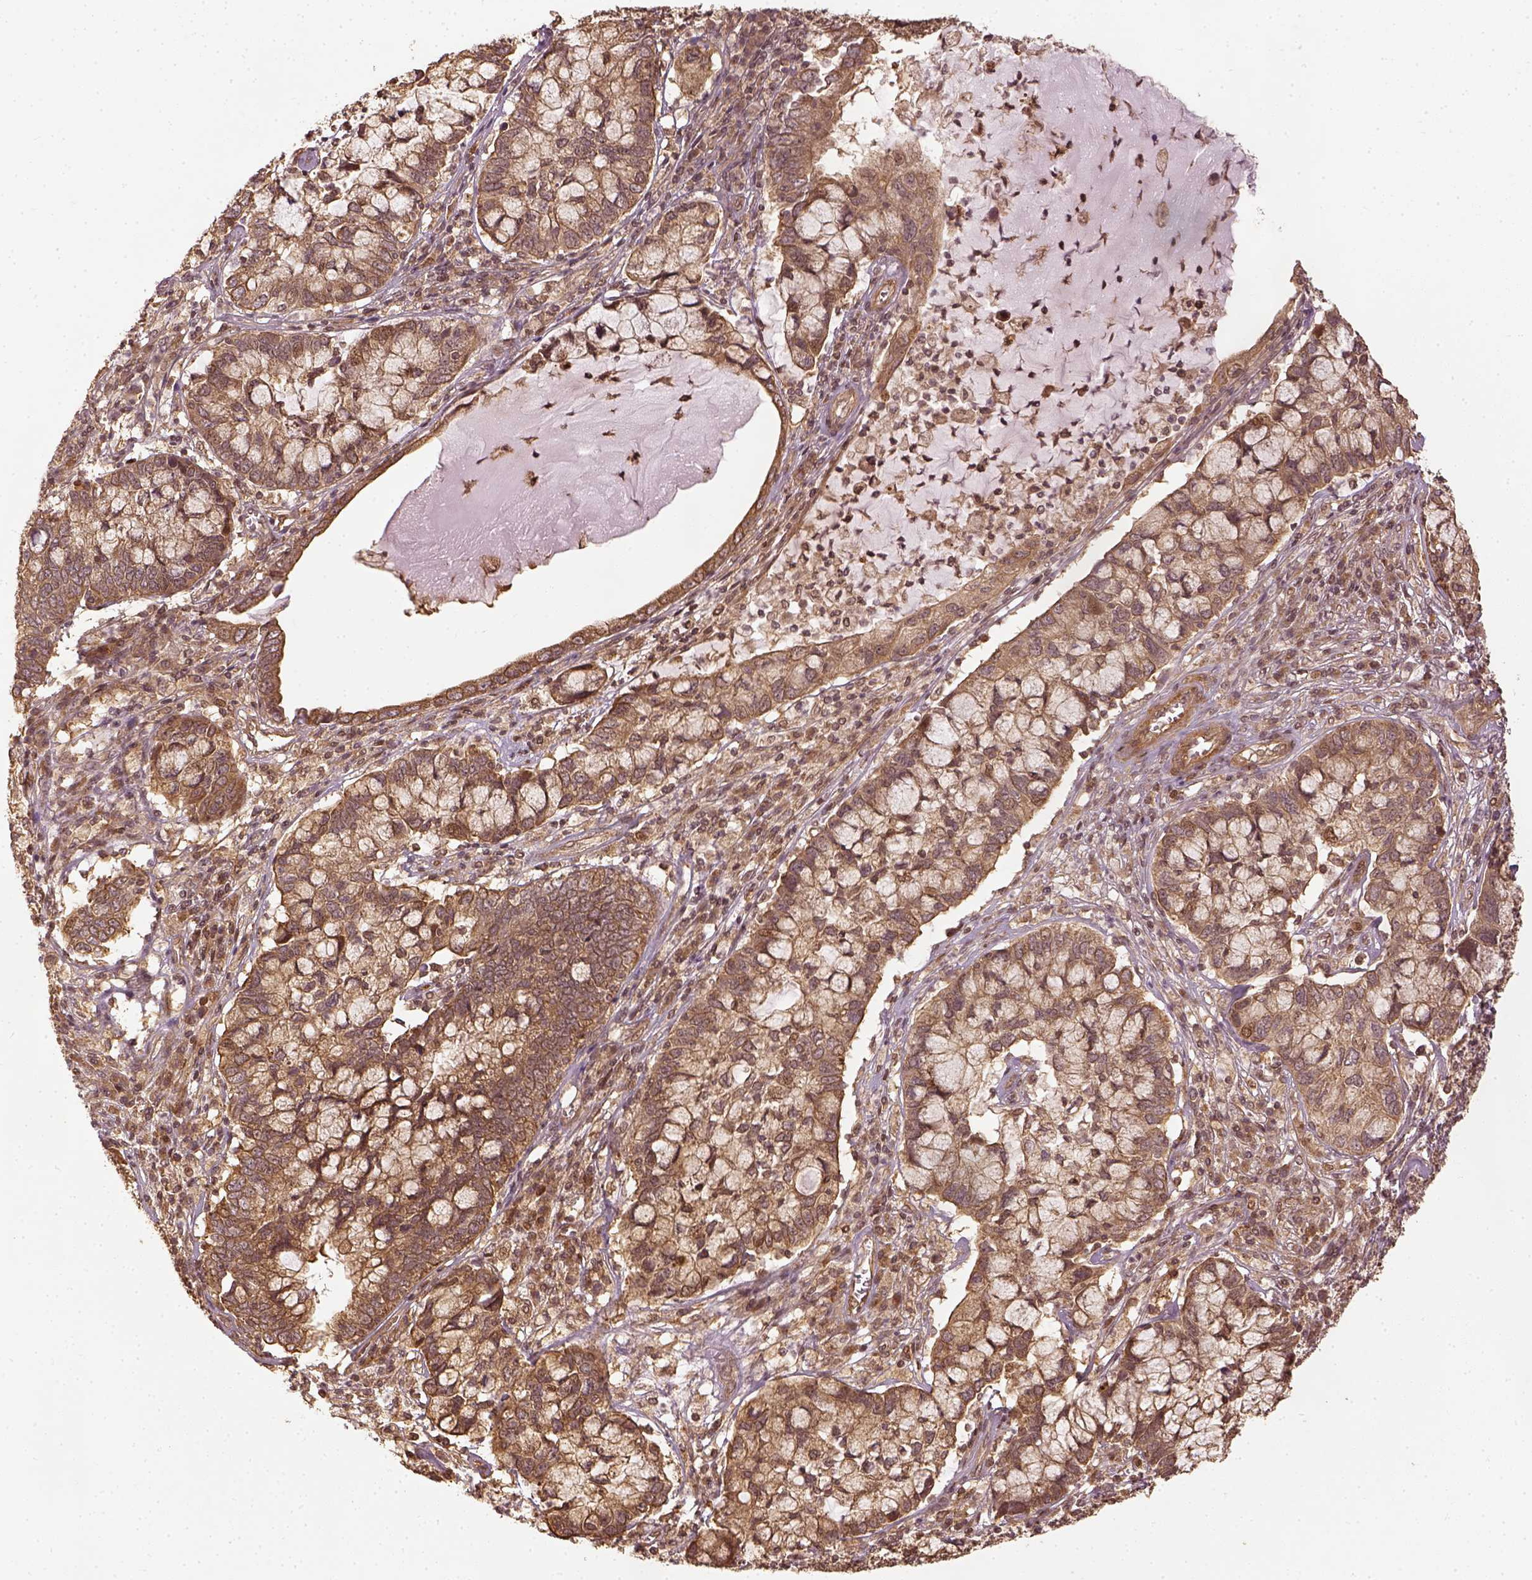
{"staining": {"intensity": "moderate", "quantity": "25%-75%", "location": "cytoplasmic/membranous"}, "tissue": "cervical cancer", "cell_type": "Tumor cells", "image_type": "cancer", "snomed": [{"axis": "morphology", "description": "Adenocarcinoma, NOS"}, {"axis": "topography", "description": "Cervix"}], "caption": "Immunohistochemistry of human cervical cancer (adenocarcinoma) demonstrates medium levels of moderate cytoplasmic/membranous staining in approximately 25%-75% of tumor cells. (DAB = brown stain, brightfield microscopy at high magnification).", "gene": "VEGFA", "patient": {"sex": "female", "age": 40}}